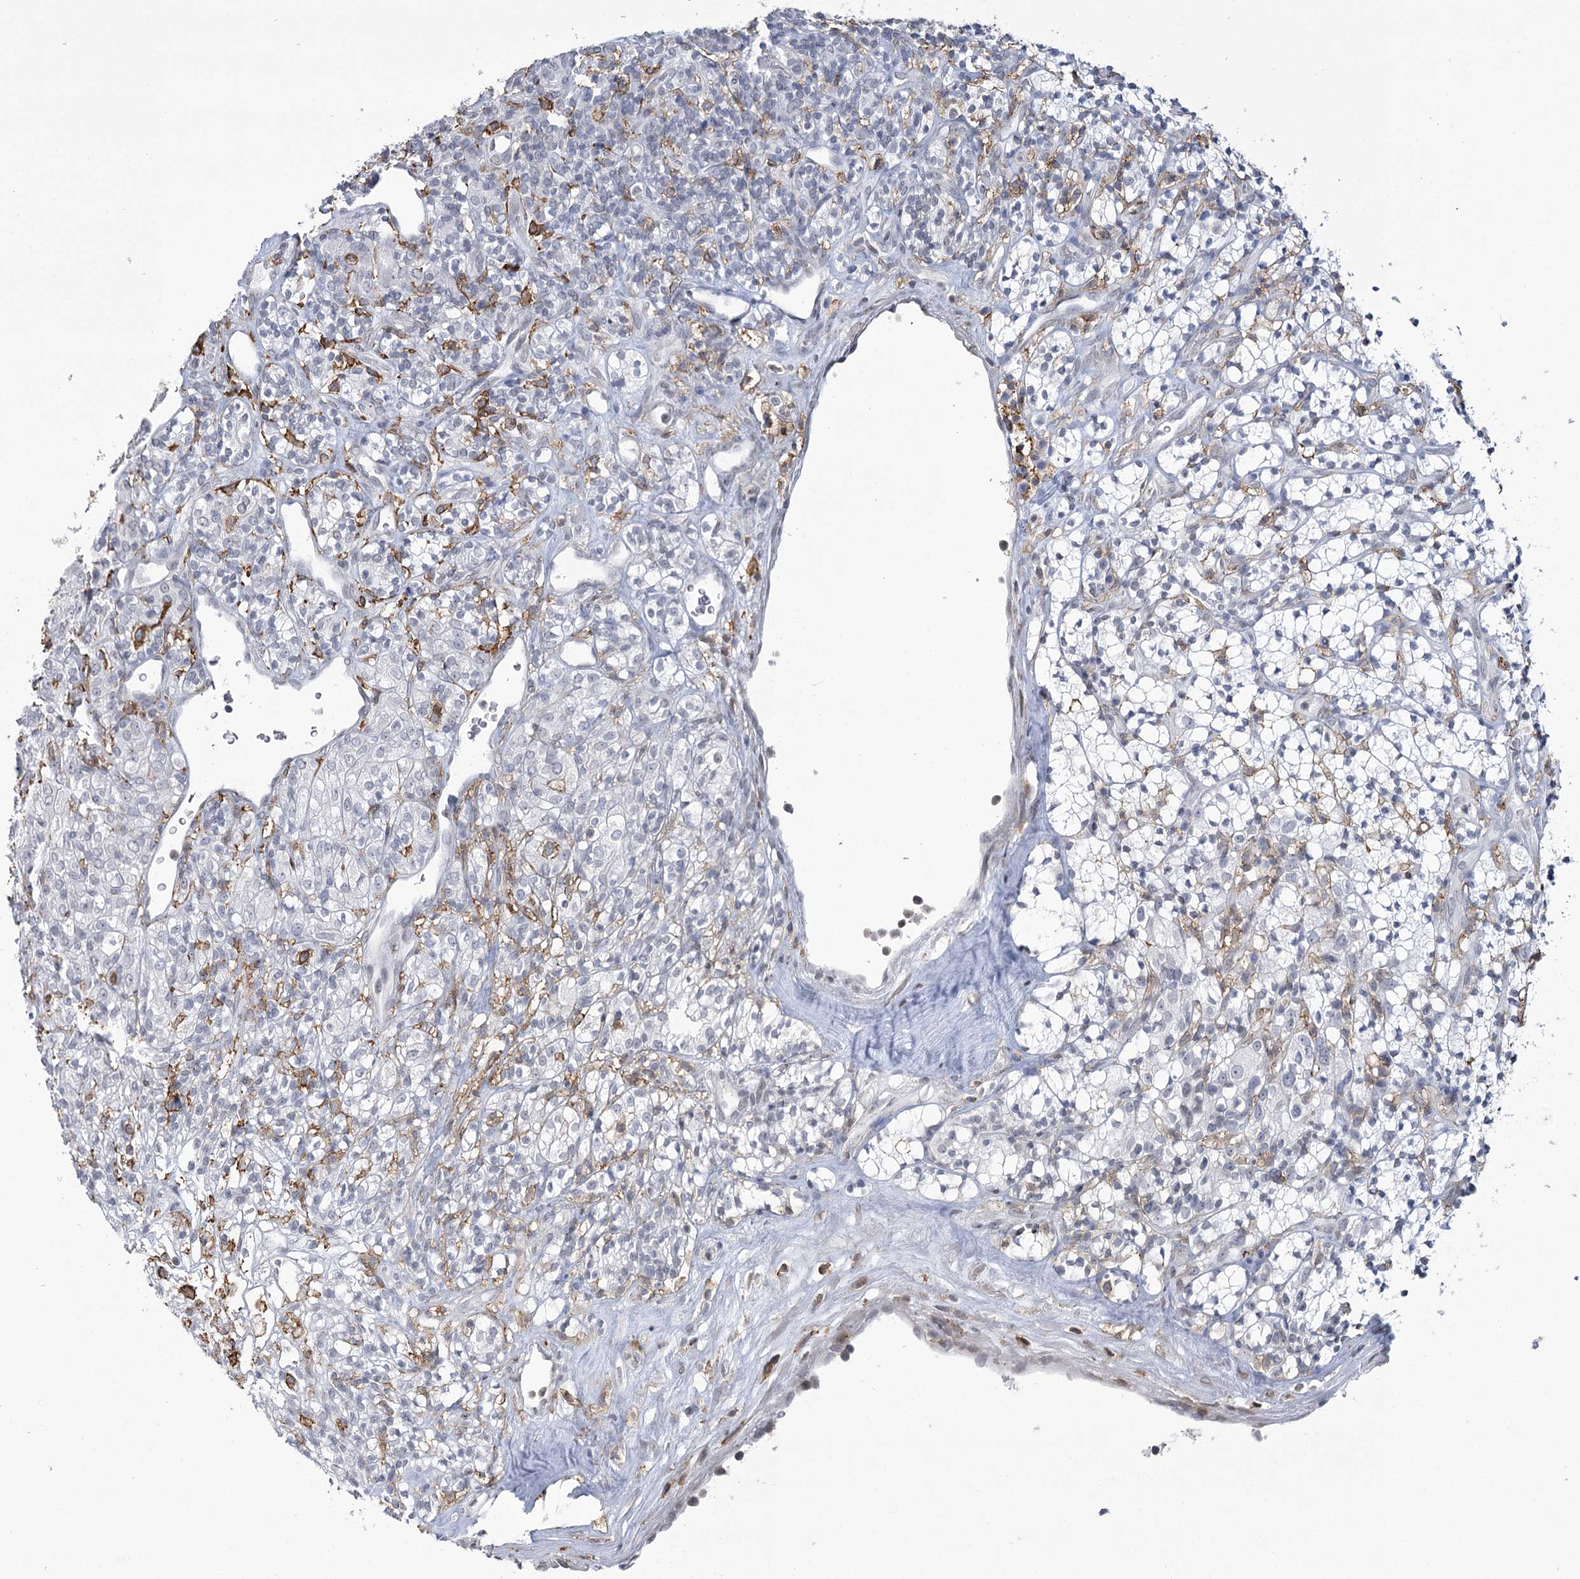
{"staining": {"intensity": "negative", "quantity": "none", "location": "none"}, "tissue": "renal cancer", "cell_type": "Tumor cells", "image_type": "cancer", "snomed": [{"axis": "morphology", "description": "Adenocarcinoma, NOS"}, {"axis": "topography", "description": "Kidney"}], "caption": "An IHC micrograph of renal adenocarcinoma is shown. There is no staining in tumor cells of renal adenocarcinoma.", "gene": "C11orf1", "patient": {"sex": "male", "age": 77}}